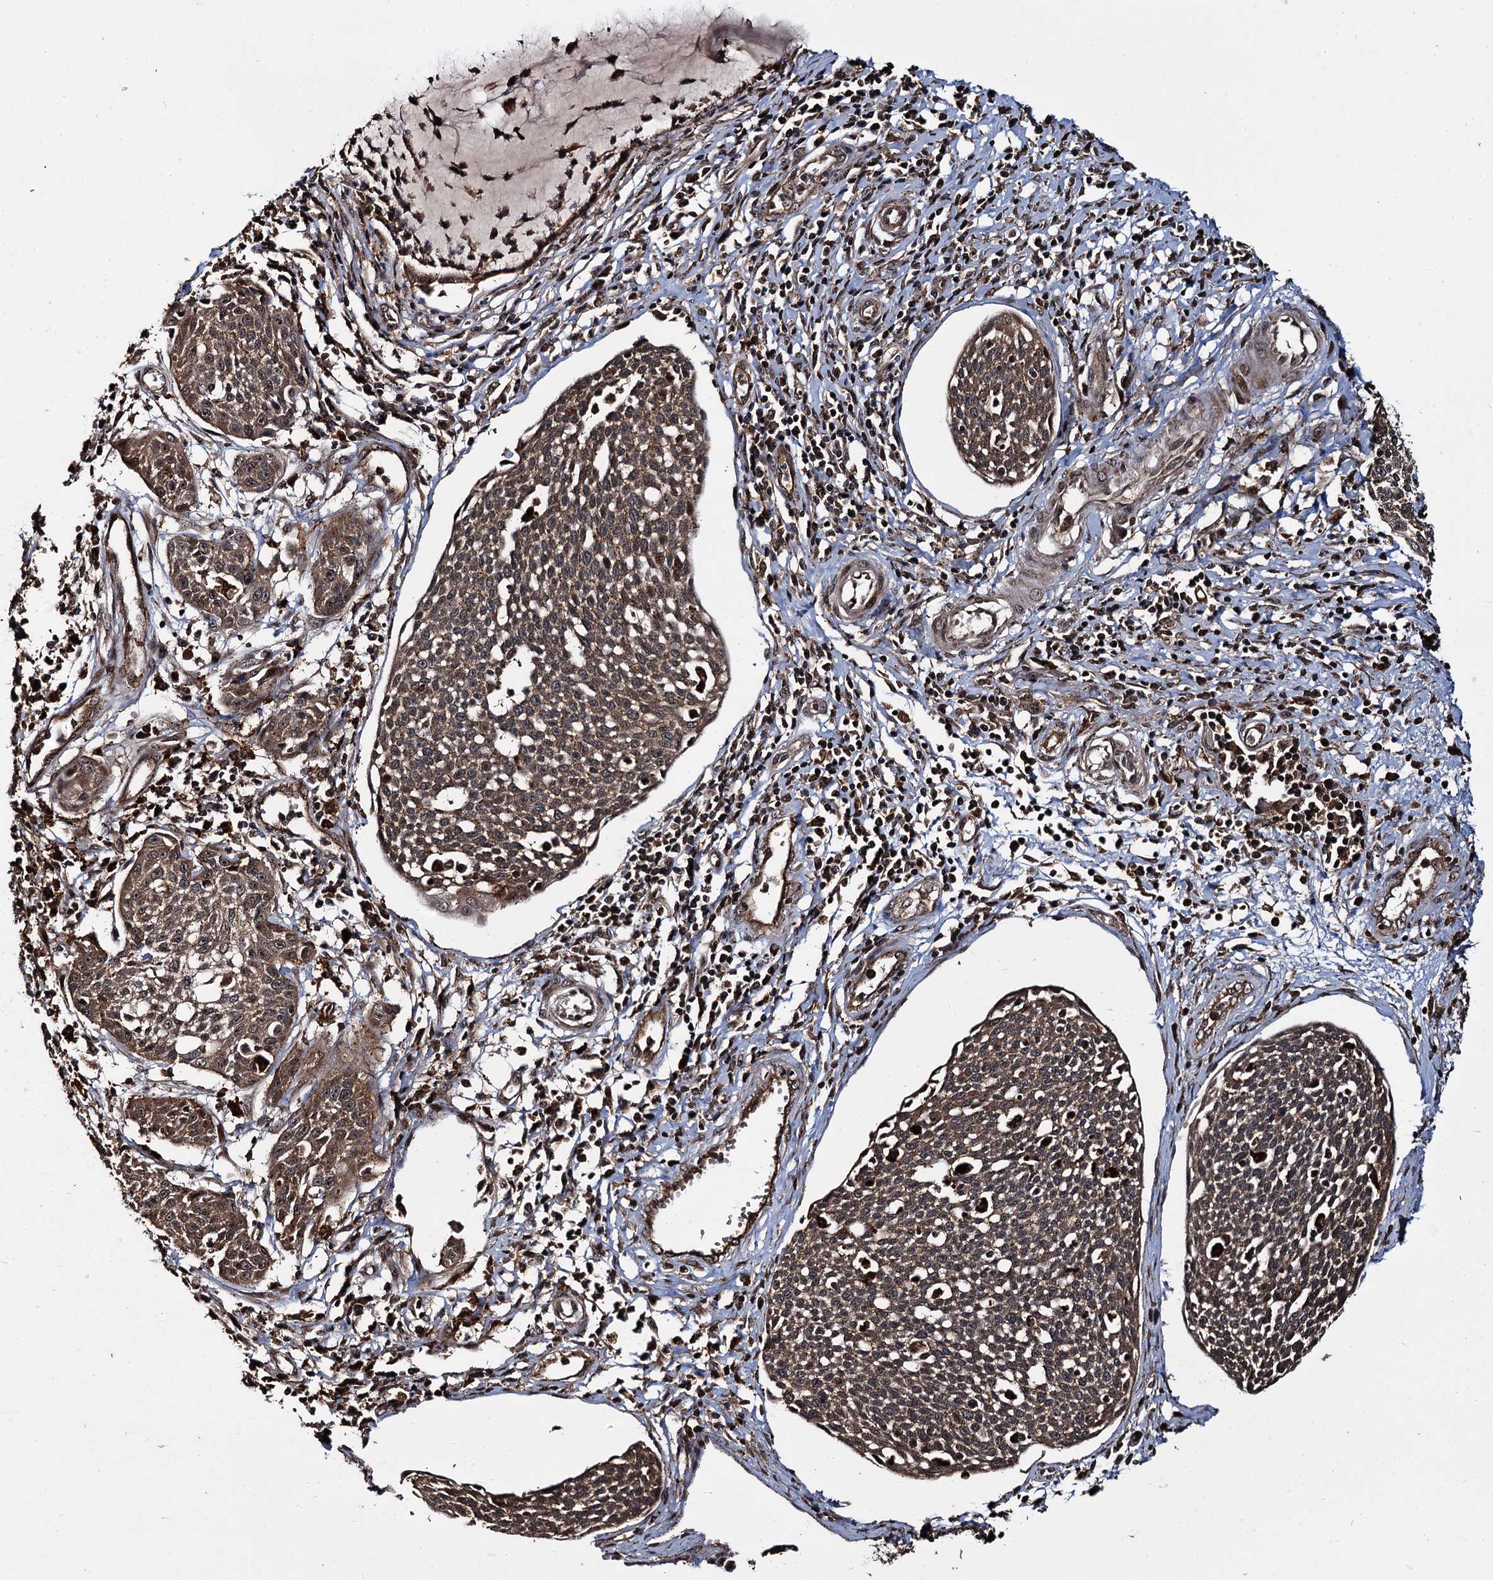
{"staining": {"intensity": "moderate", "quantity": ">75%", "location": "cytoplasmic/membranous,nuclear"}, "tissue": "cervical cancer", "cell_type": "Tumor cells", "image_type": "cancer", "snomed": [{"axis": "morphology", "description": "Squamous cell carcinoma, NOS"}, {"axis": "topography", "description": "Cervix"}], "caption": "Cervical cancer (squamous cell carcinoma) tissue shows moderate cytoplasmic/membranous and nuclear expression in about >75% of tumor cells", "gene": "CEP192", "patient": {"sex": "female", "age": 34}}